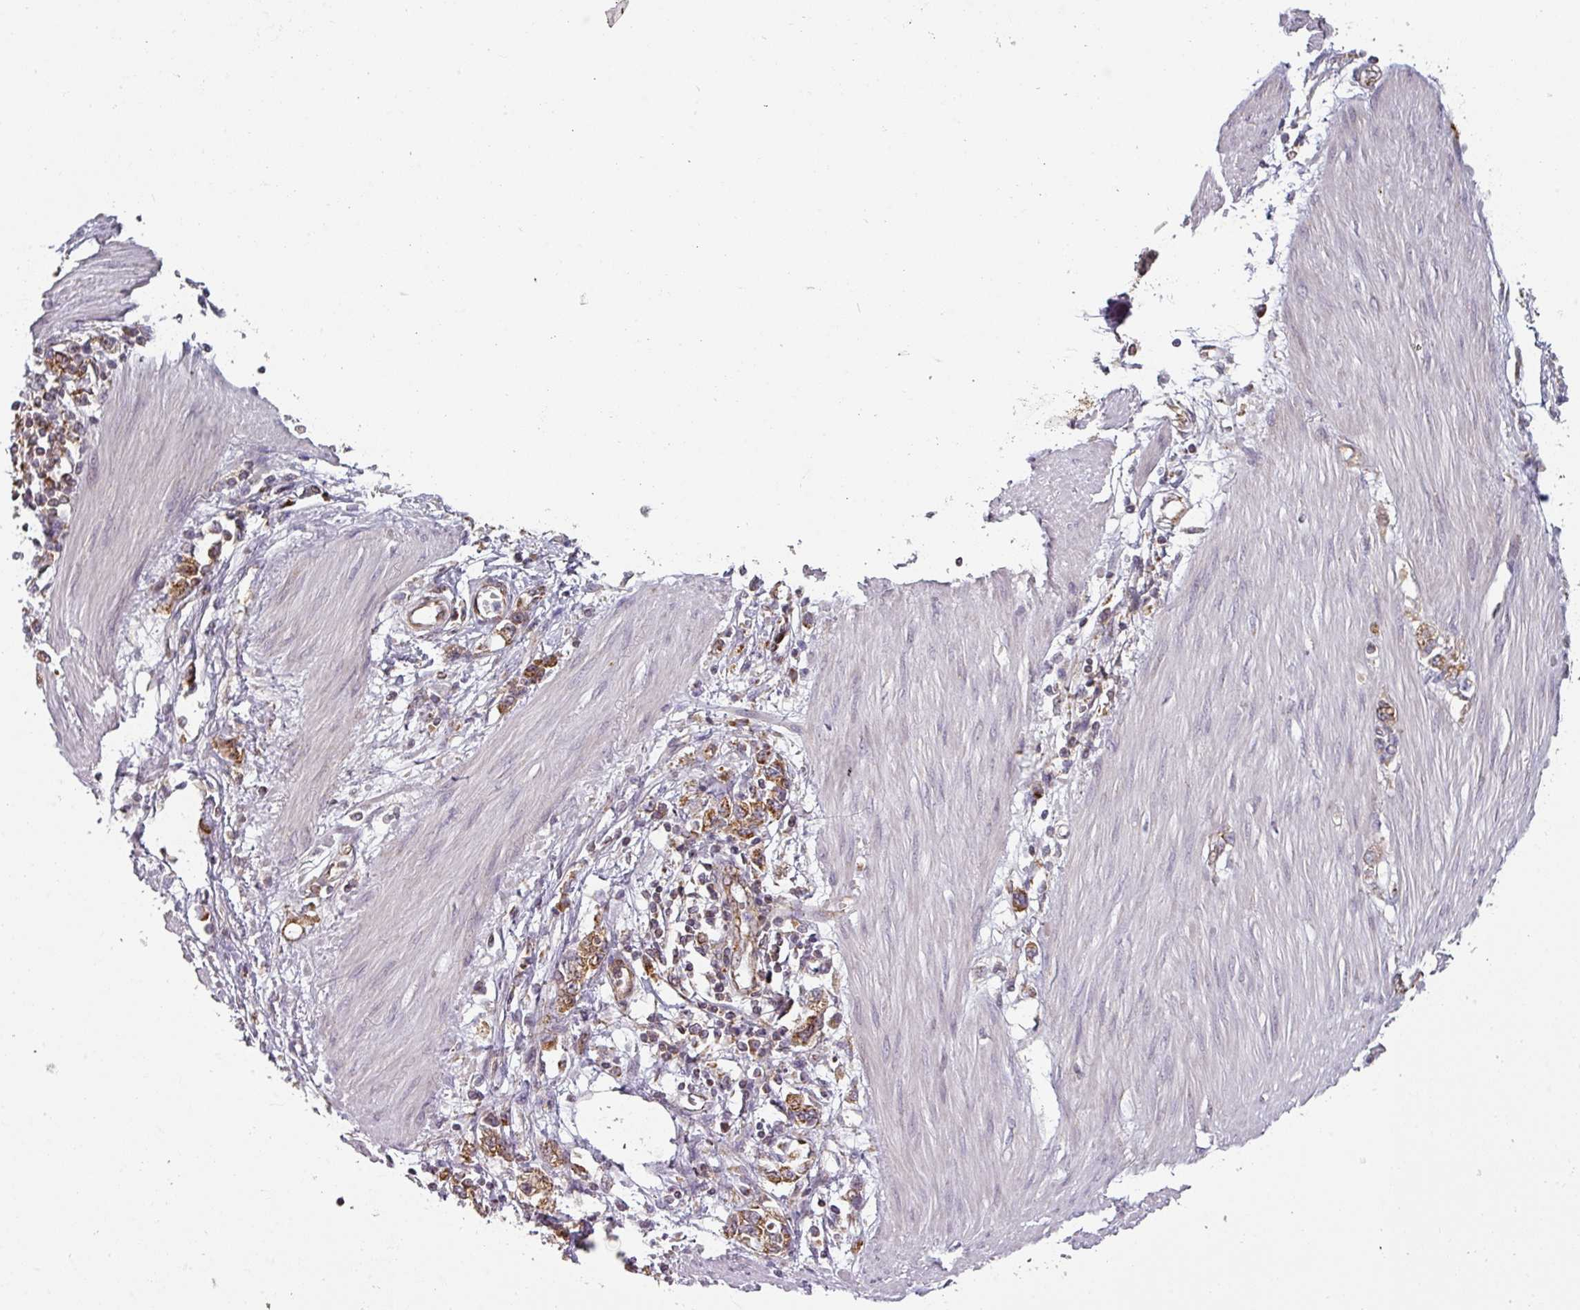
{"staining": {"intensity": "strong", "quantity": ">75%", "location": "cytoplasmic/membranous"}, "tissue": "stomach cancer", "cell_type": "Tumor cells", "image_type": "cancer", "snomed": [{"axis": "morphology", "description": "Adenocarcinoma, NOS"}, {"axis": "topography", "description": "Stomach"}], "caption": "Strong cytoplasmic/membranous staining for a protein is seen in about >75% of tumor cells of stomach cancer using immunohistochemistry.", "gene": "MRPS16", "patient": {"sex": "female", "age": 76}}